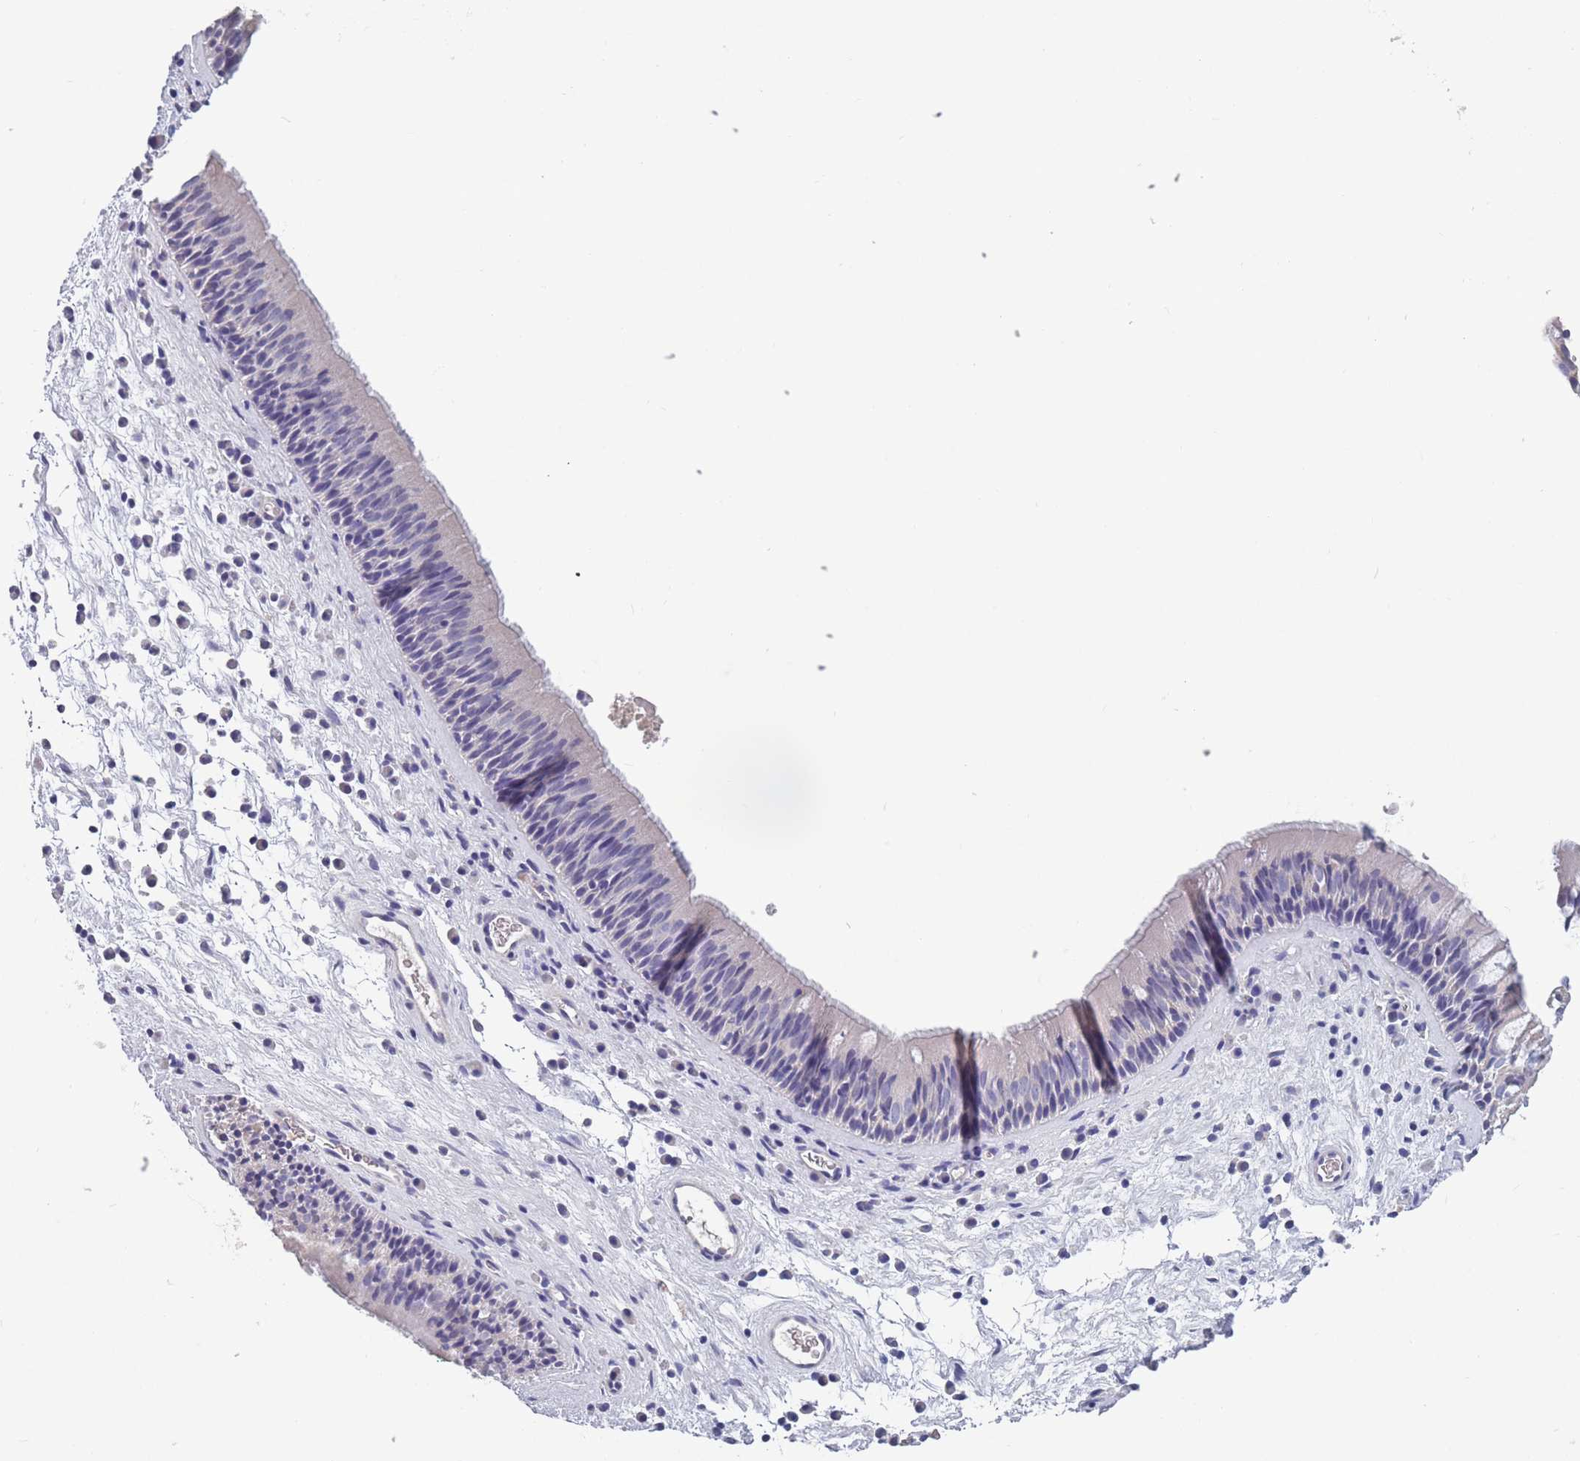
{"staining": {"intensity": "negative", "quantity": "none", "location": "none"}, "tissue": "nasopharynx", "cell_type": "Respiratory epithelial cells", "image_type": "normal", "snomed": [{"axis": "morphology", "description": "Normal tissue, NOS"}, {"axis": "topography", "description": "Nasopharynx"}], "caption": "High power microscopy image of an IHC image of benign nasopharynx, revealing no significant expression in respiratory epithelial cells.", "gene": "OR4C5", "patient": {"sex": "male", "age": 63}}